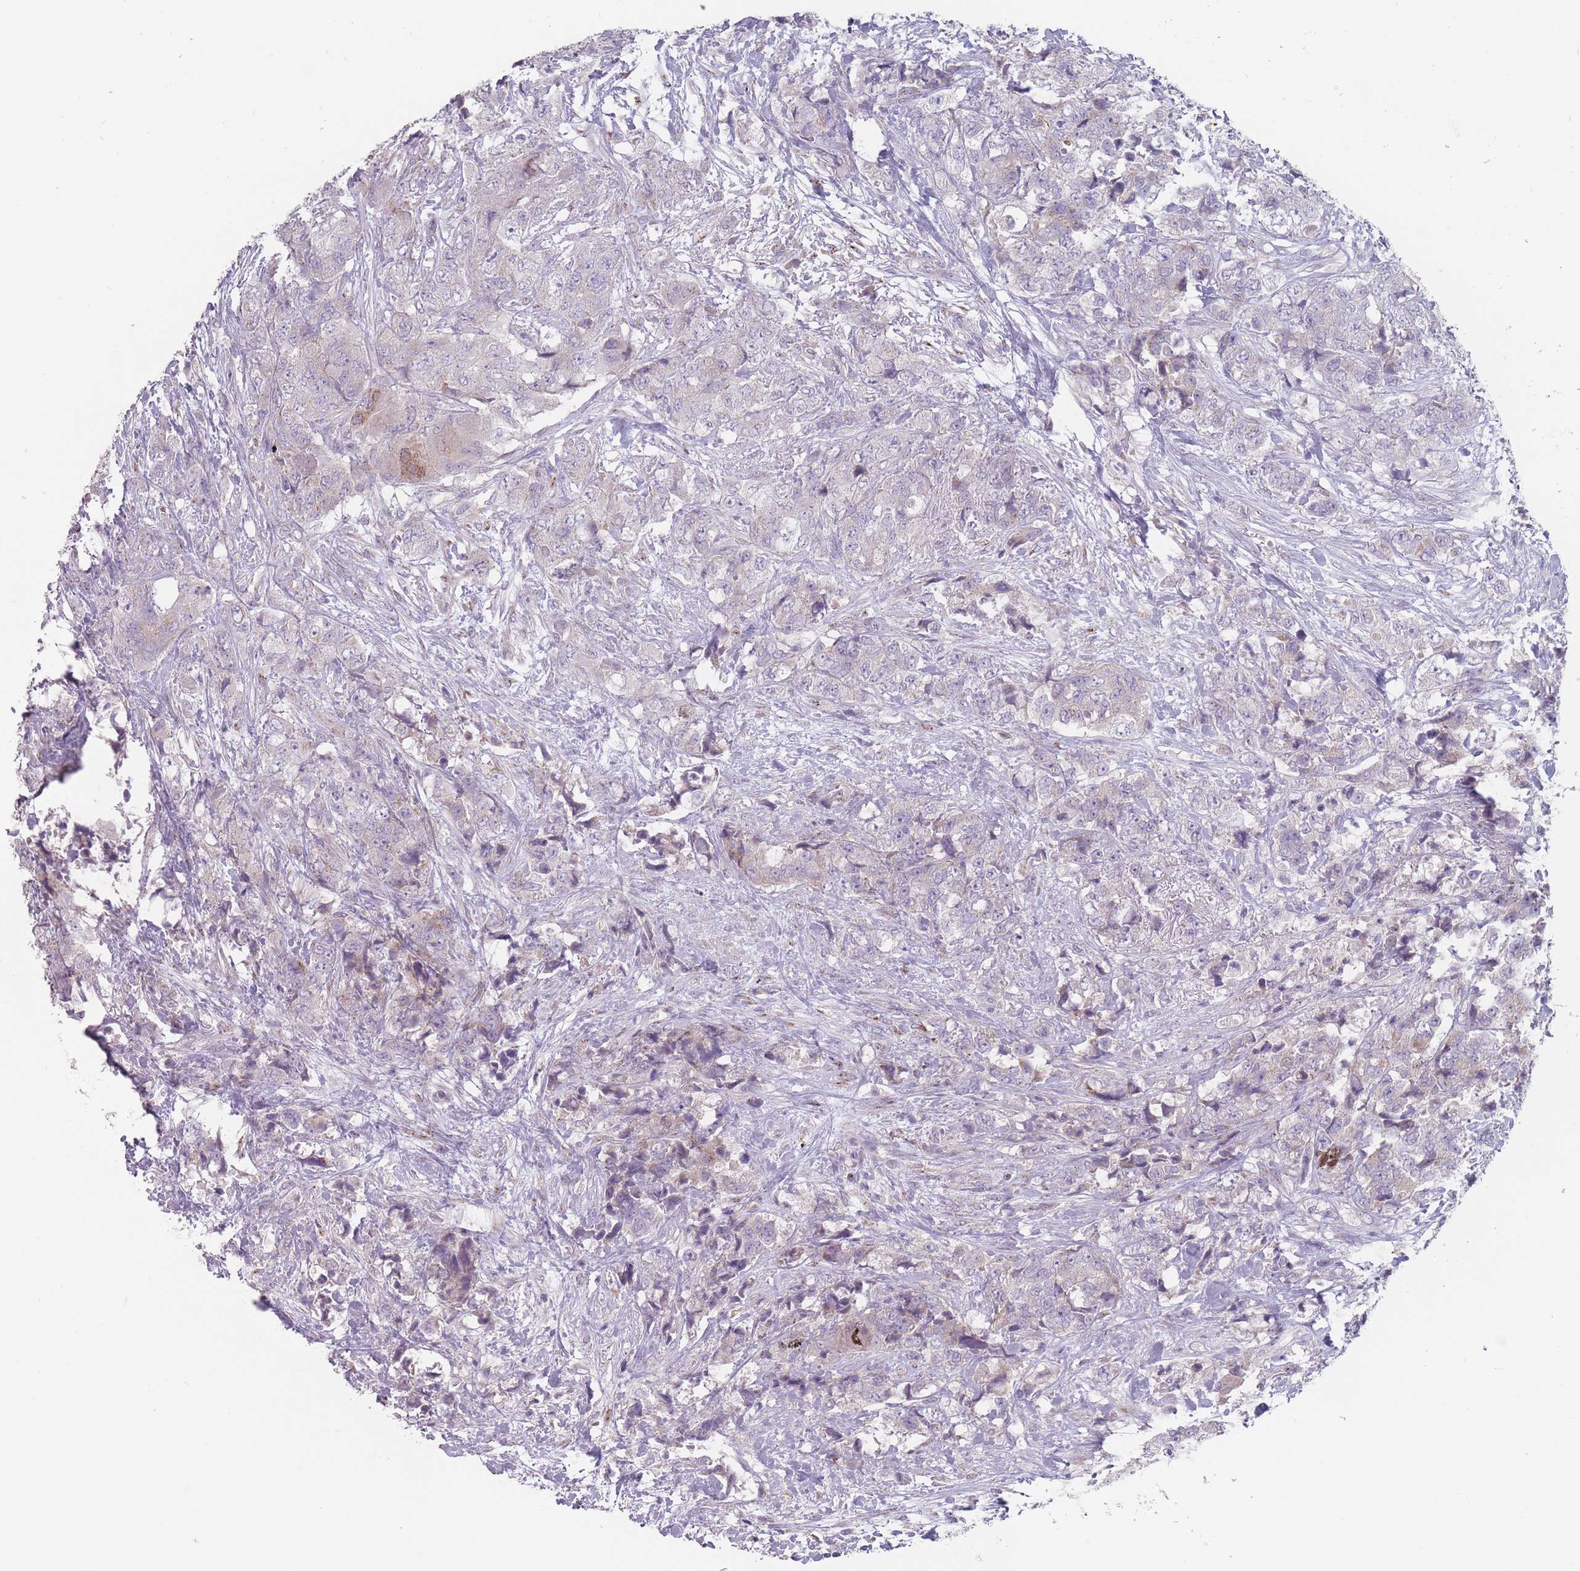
{"staining": {"intensity": "negative", "quantity": "none", "location": "none"}, "tissue": "urothelial cancer", "cell_type": "Tumor cells", "image_type": "cancer", "snomed": [{"axis": "morphology", "description": "Urothelial carcinoma, High grade"}, {"axis": "topography", "description": "Urinary bladder"}], "caption": "High-grade urothelial carcinoma stained for a protein using immunohistochemistry demonstrates no positivity tumor cells.", "gene": "AKAIN1", "patient": {"sex": "female", "age": 78}}